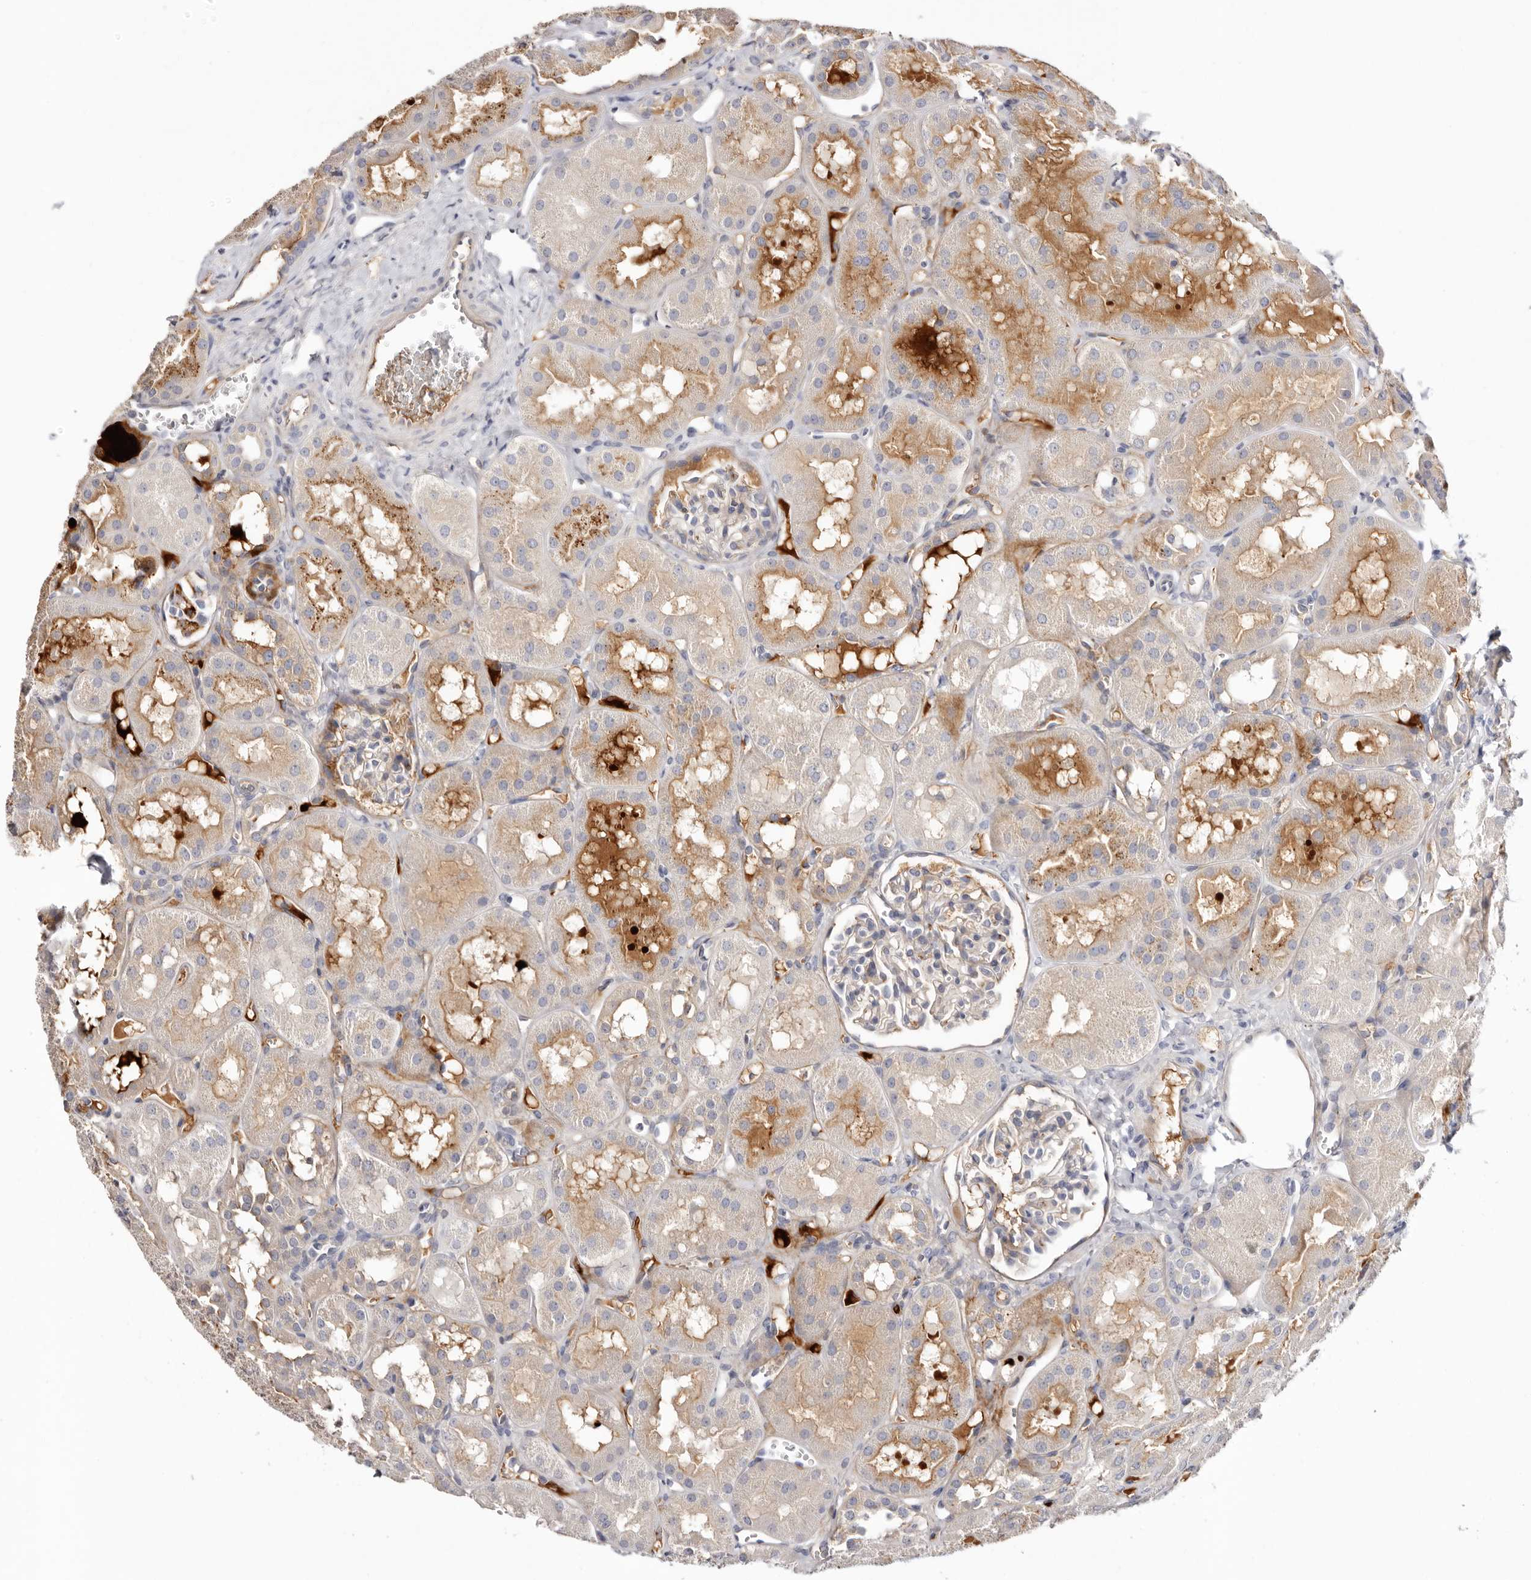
{"staining": {"intensity": "weak", "quantity": "<25%", "location": "cytoplasmic/membranous"}, "tissue": "kidney", "cell_type": "Cells in glomeruli", "image_type": "normal", "snomed": [{"axis": "morphology", "description": "Normal tissue, NOS"}, {"axis": "topography", "description": "Kidney"}], "caption": "This image is of benign kidney stained with immunohistochemistry (IHC) to label a protein in brown with the nuclei are counter-stained blue. There is no positivity in cells in glomeruli. The staining is performed using DAB (3,3'-diaminobenzidine) brown chromogen with nuclei counter-stained in using hematoxylin.", "gene": "LMLN", "patient": {"sex": "male", "age": 16}}